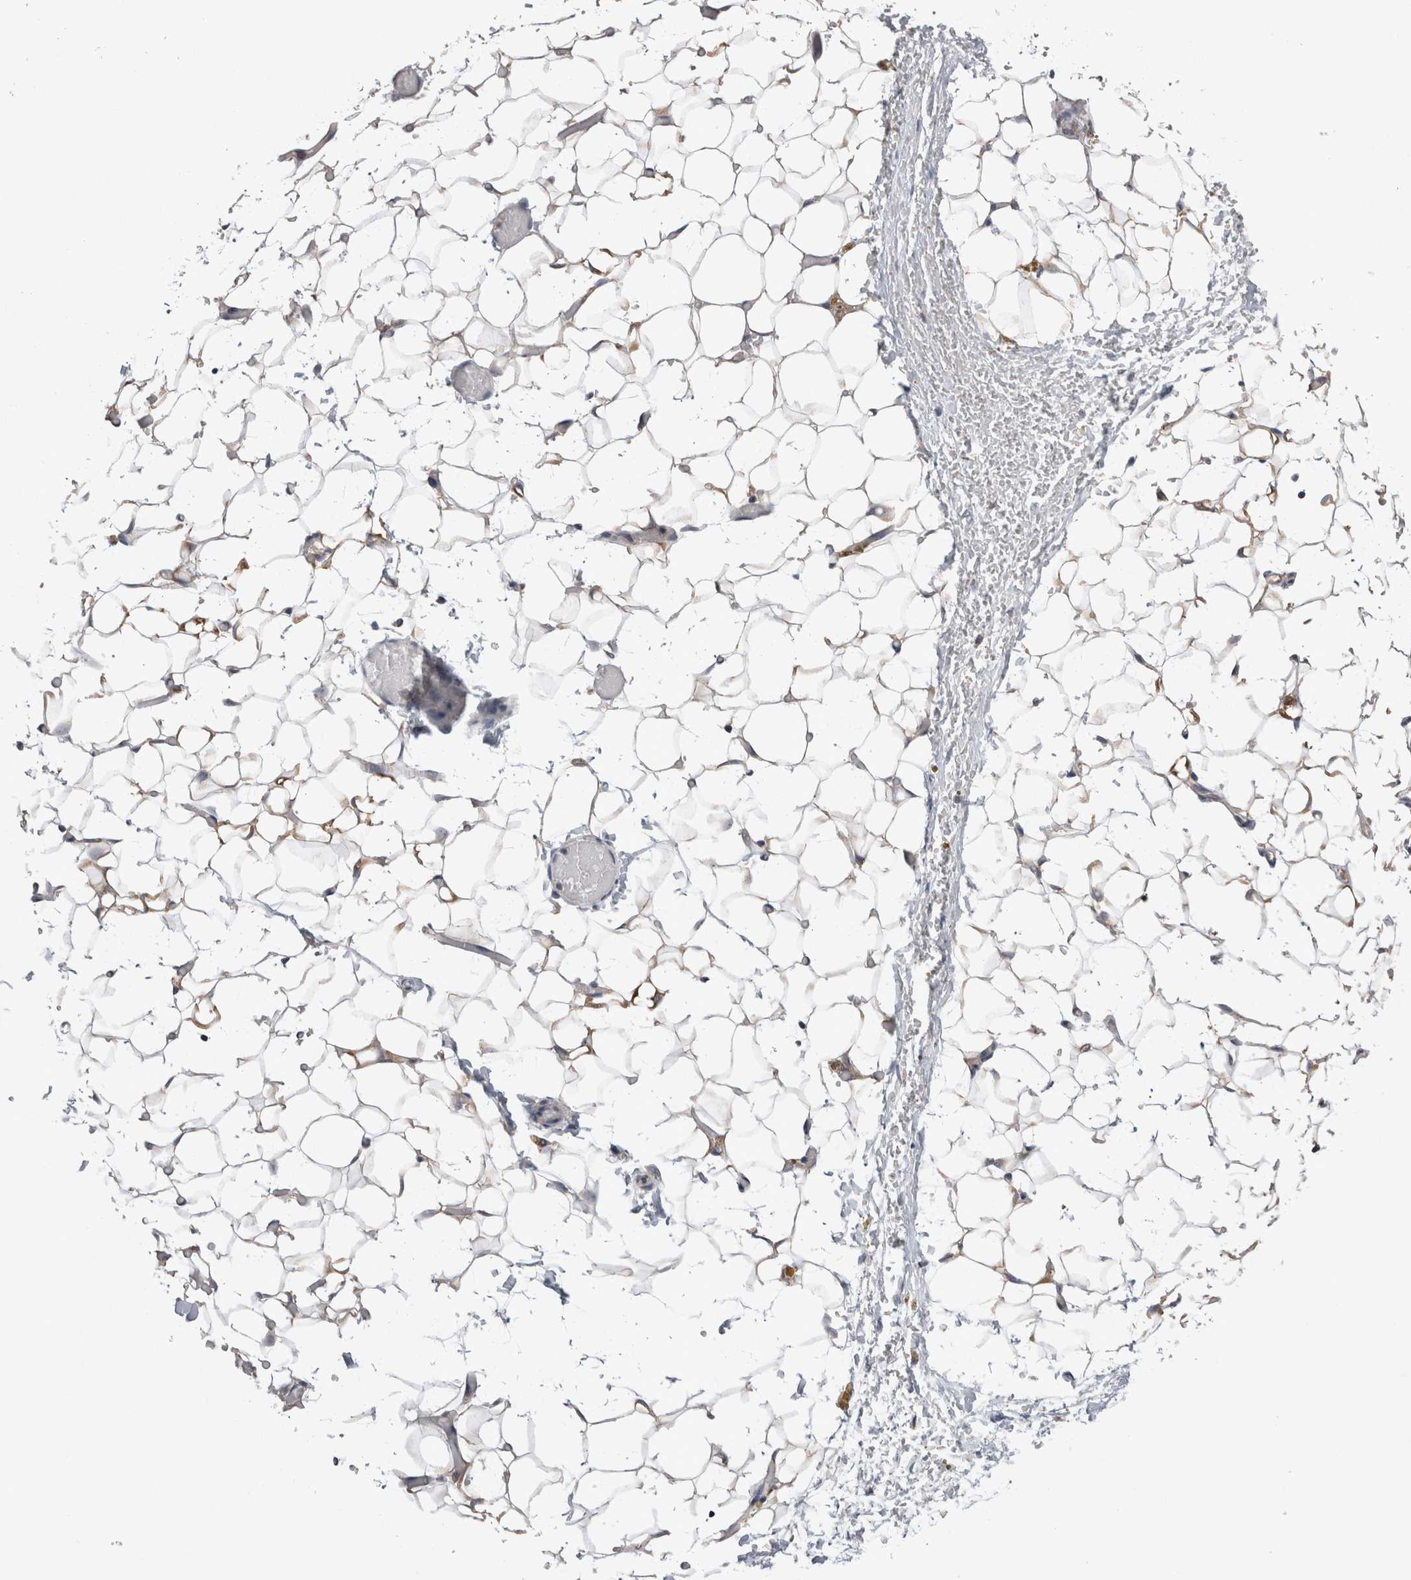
{"staining": {"intensity": "negative", "quantity": "none", "location": "none"}, "tissue": "adipose tissue", "cell_type": "Adipocytes", "image_type": "normal", "snomed": [{"axis": "morphology", "description": "Normal tissue, NOS"}, {"axis": "topography", "description": "Kidney"}, {"axis": "topography", "description": "Peripheral nerve tissue"}], "caption": "DAB immunohistochemical staining of benign human adipose tissue demonstrates no significant expression in adipocytes. (Stains: DAB immunohistochemistry with hematoxylin counter stain, Microscopy: brightfield microscopy at high magnification).", "gene": "ARHGAP29", "patient": {"sex": "male", "age": 7}}